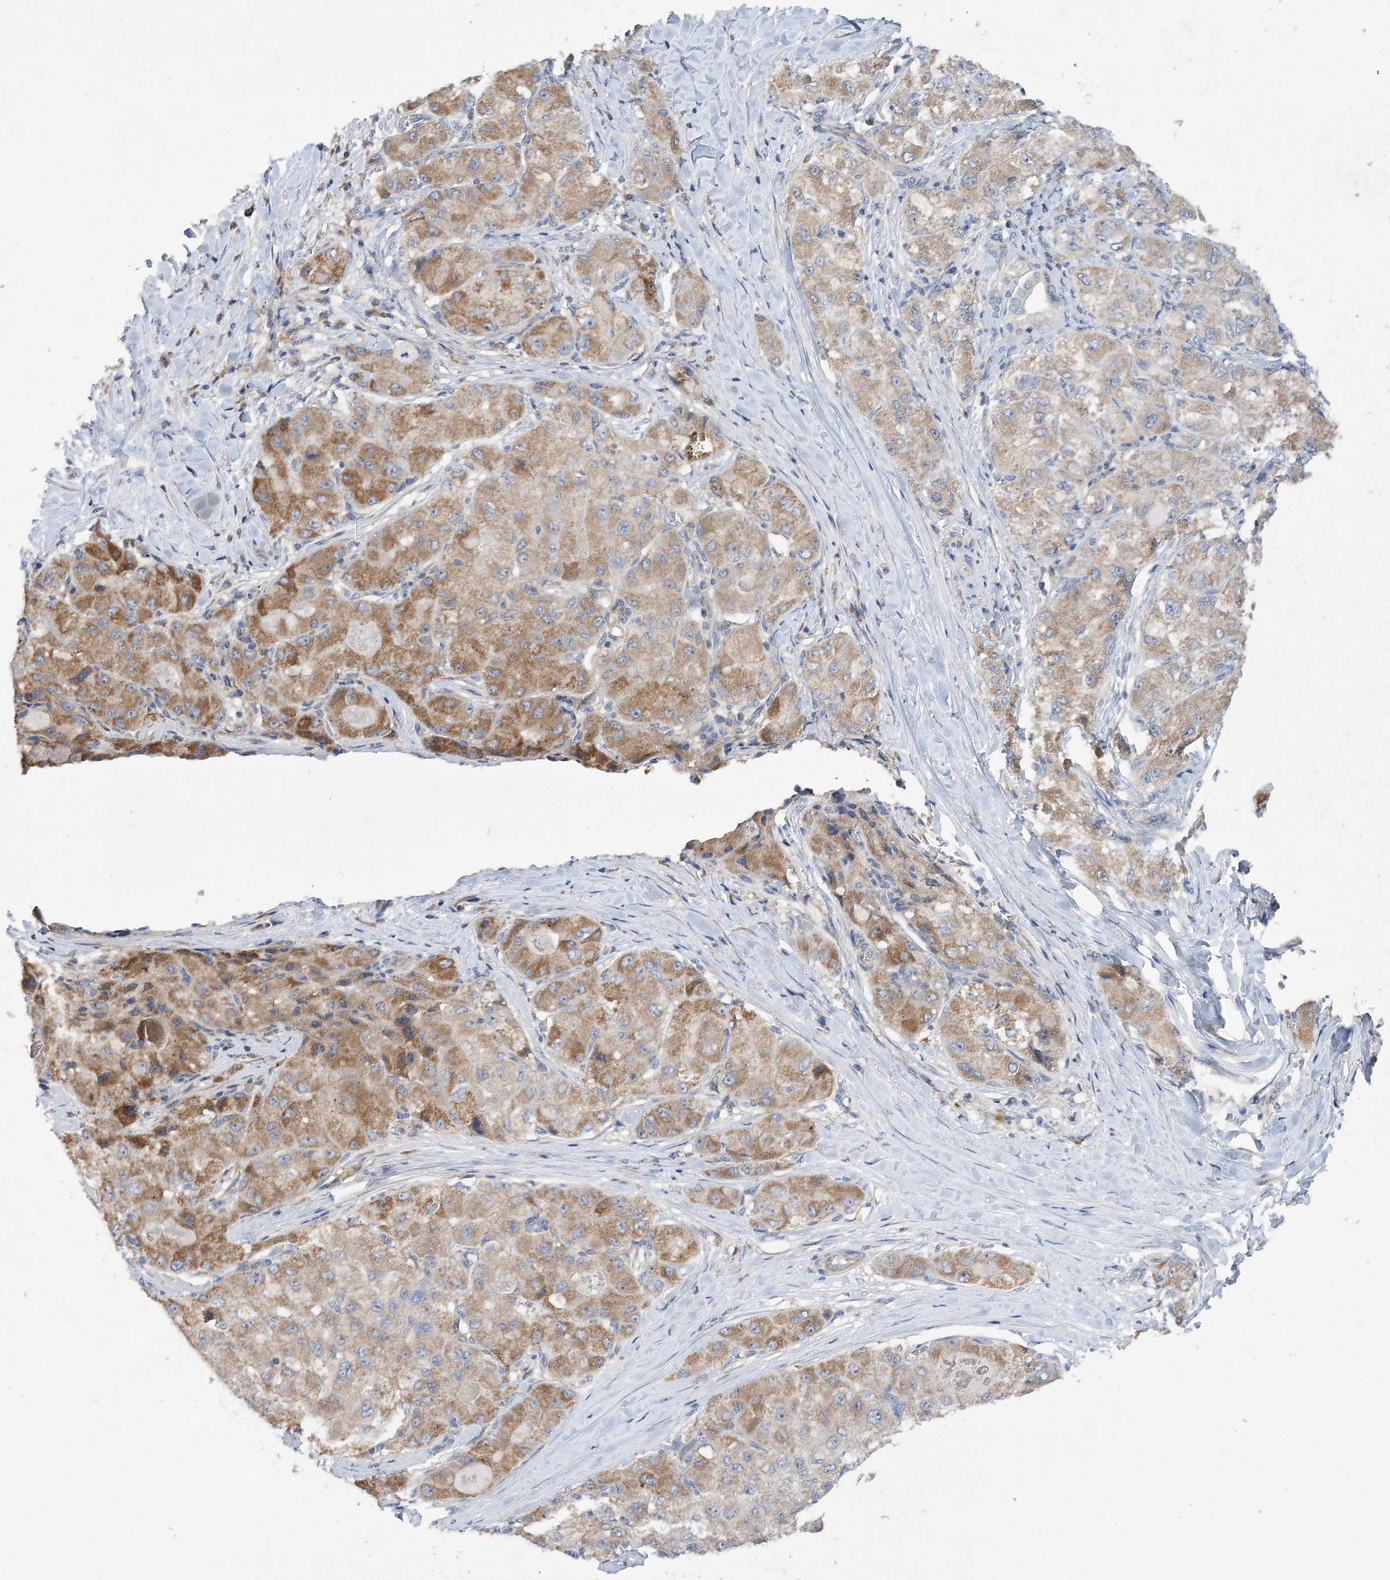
{"staining": {"intensity": "moderate", "quantity": "25%-75%", "location": "cytoplasmic/membranous"}, "tissue": "liver cancer", "cell_type": "Tumor cells", "image_type": "cancer", "snomed": [{"axis": "morphology", "description": "Carcinoma, Hepatocellular, NOS"}, {"axis": "topography", "description": "Liver"}], "caption": "About 25%-75% of tumor cells in human liver cancer (hepatocellular carcinoma) demonstrate moderate cytoplasmic/membranous protein staining as visualized by brown immunohistochemical staining.", "gene": "TRAPPC13", "patient": {"sex": "male", "age": 80}}